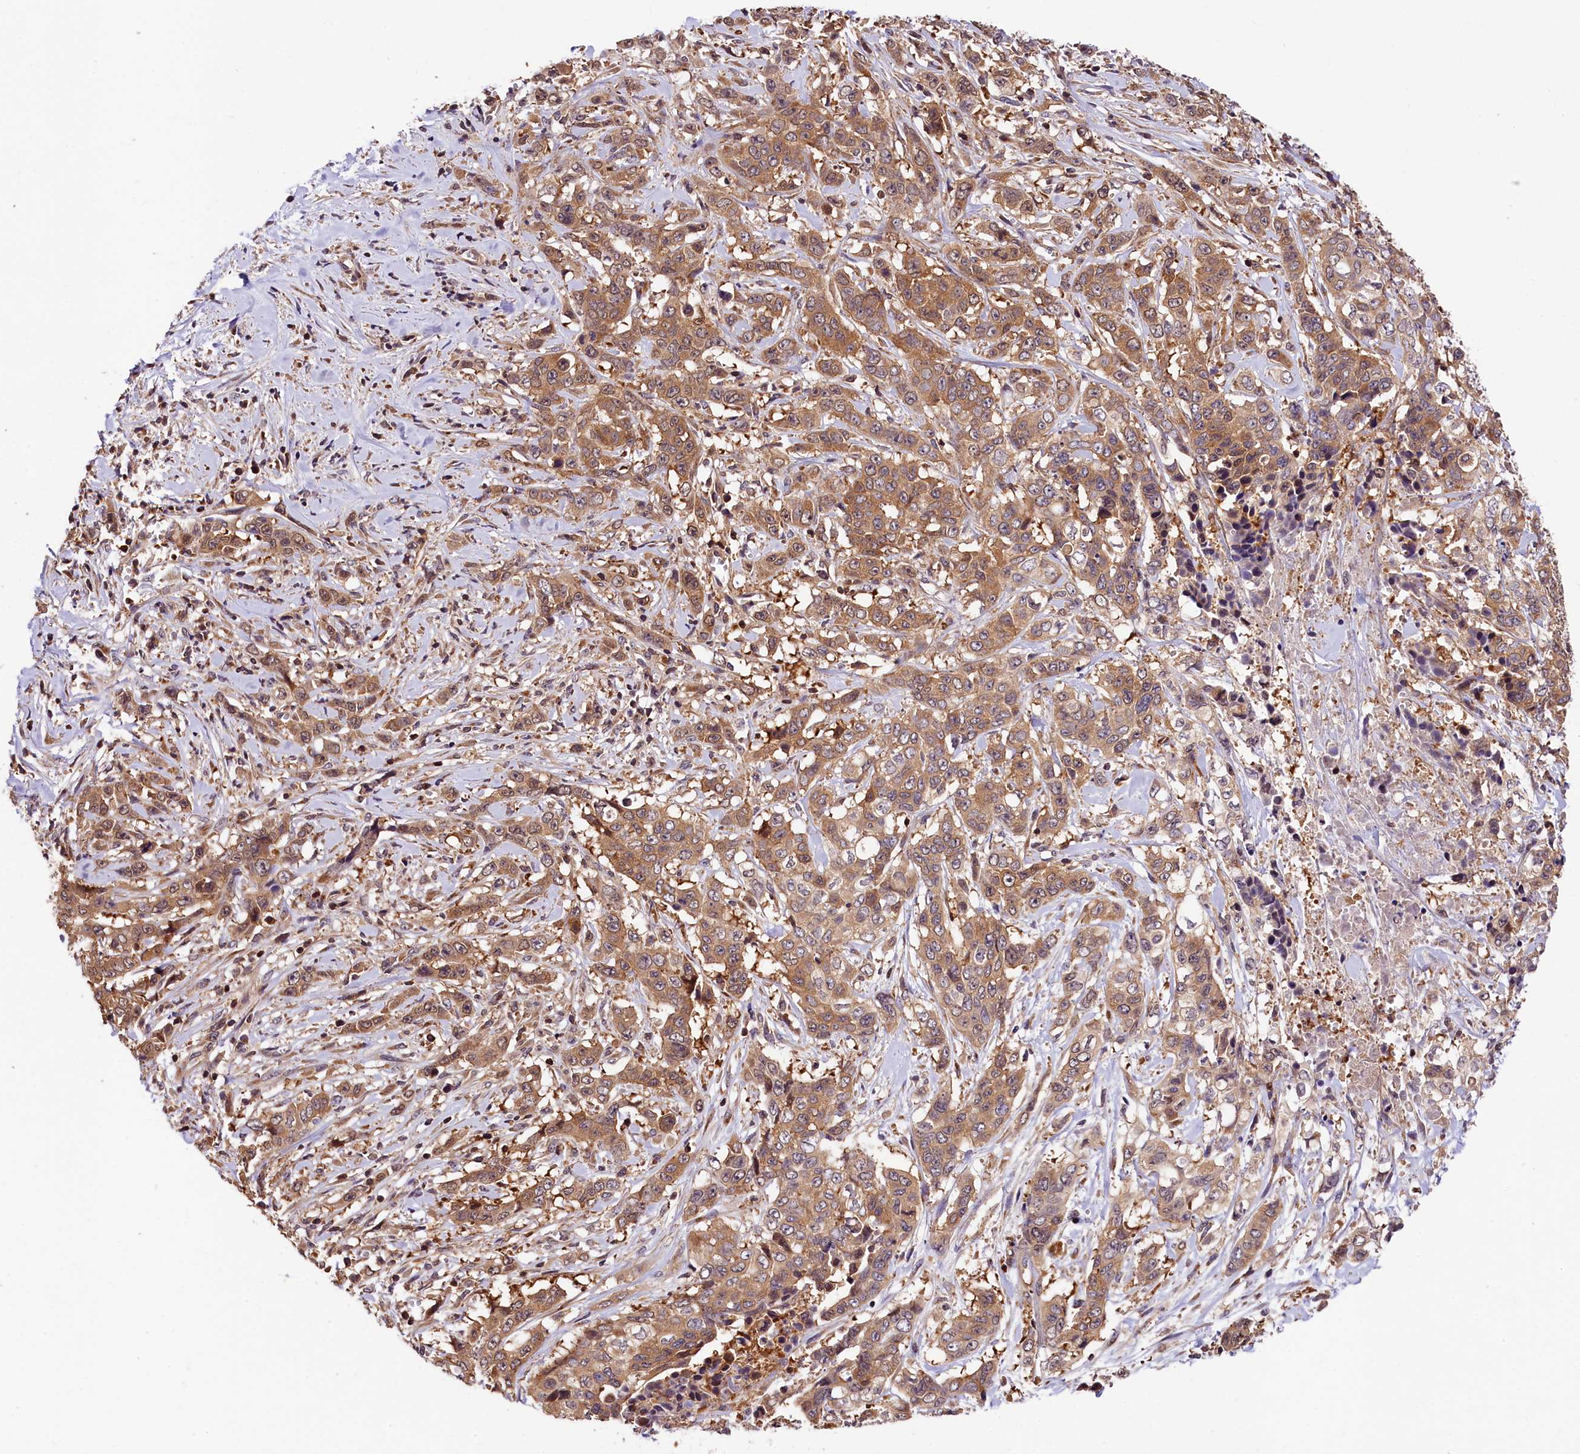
{"staining": {"intensity": "moderate", "quantity": ">75%", "location": "cytoplasmic/membranous"}, "tissue": "stomach cancer", "cell_type": "Tumor cells", "image_type": "cancer", "snomed": [{"axis": "morphology", "description": "Adenocarcinoma, NOS"}, {"axis": "topography", "description": "Stomach, upper"}], "caption": "Moderate cytoplasmic/membranous positivity is identified in about >75% of tumor cells in stomach adenocarcinoma.", "gene": "CHORDC1", "patient": {"sex": "male", "age": 62}}